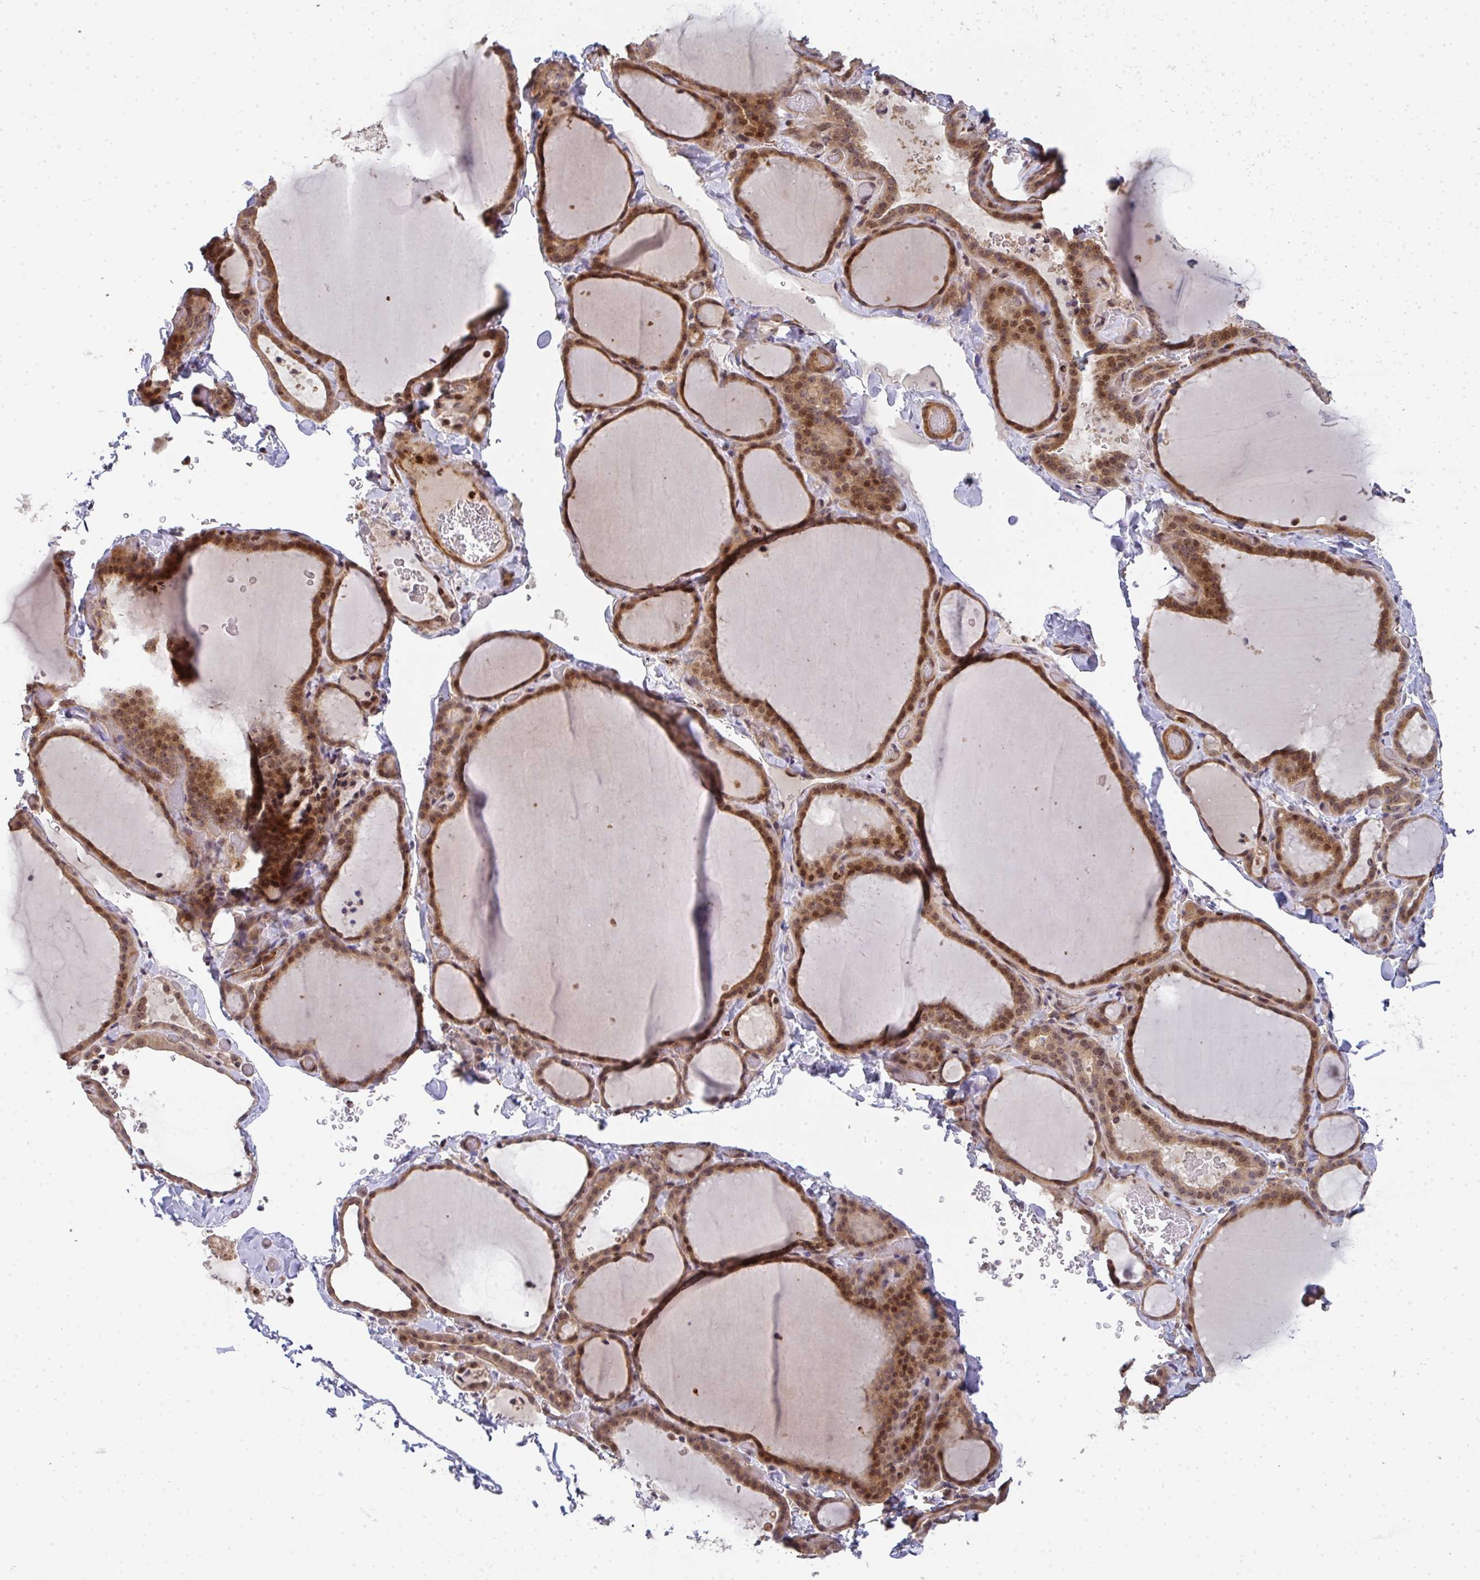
{"staining": {"intensity": "moderate", "quantity": ">75%", "location": "cytoplasmic/membranous,nuclear"}, "tissue": "thyroid gland", "cell_type": "Glandular cells", "image_type": "normal", "snomed": [{"axis": "morphology", "description": "Normal tissue, NOS"}, {"axis": "topography", "description": "Thyroid gland"}], "caption": "Immunohistochemical staining of normal thyroid gland displays moderate cytoplasmic/membranous,nuclear protein staining in approximately >75% of glandular cells.", "gene": "SIMC1", "patient": {"sex": "female", "age": 22}}